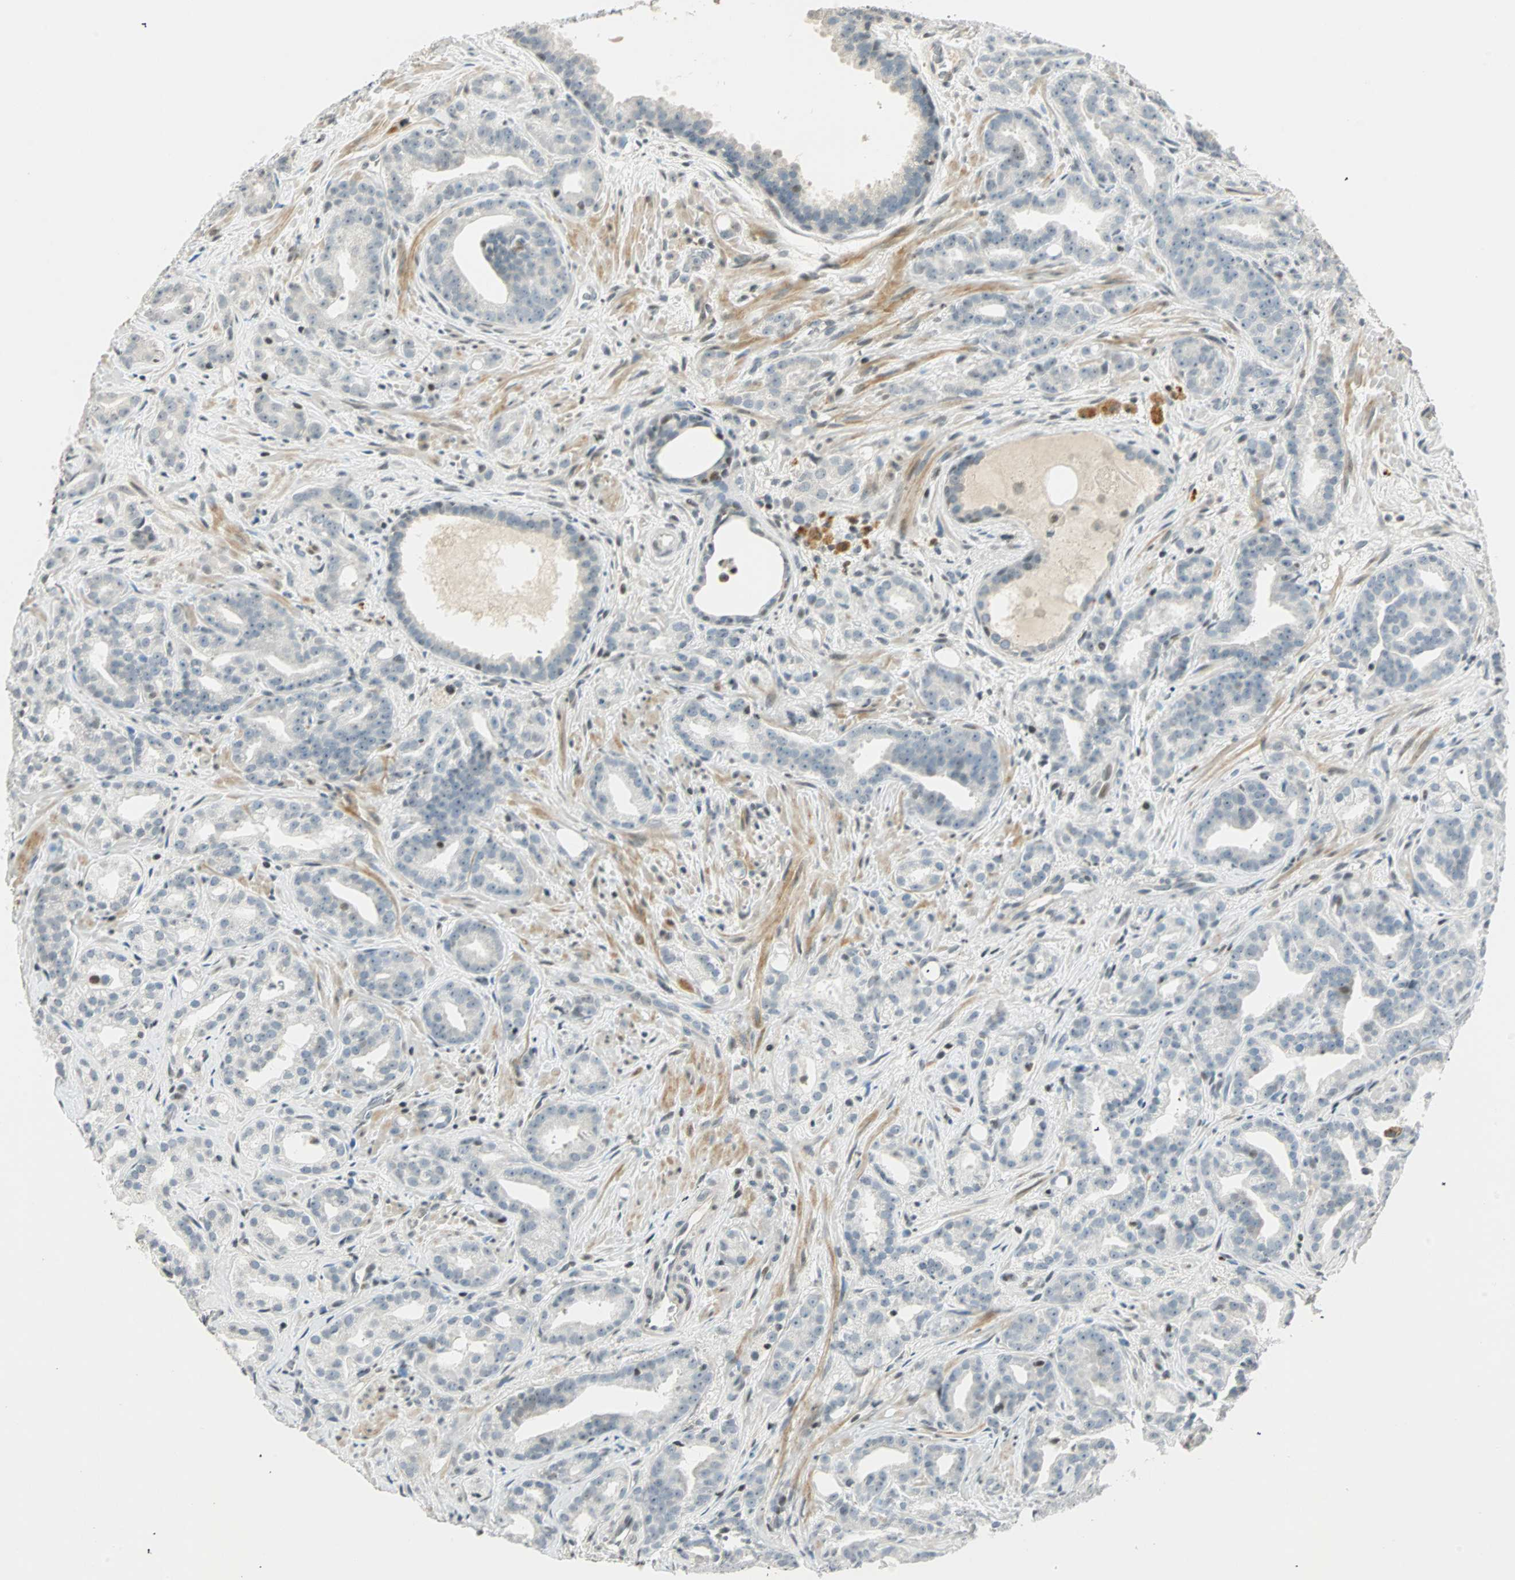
{"staining": {"intensity": "weak", "quantity": "<25%", "location": "nuclear"}, "tissue": "prostate cancer", "cell_type": "Tumor cells", "image_type": "cancer", "snomed": [{"axis": "morphology", "description": "Adenocarcinoma, Low grade"}, {"axis": "topography", "description": "Prostate"}], "caption": "Human prostate adenocarcinoma (low-grade) stained for a protein using IHC shows no positivity in tumor cells.", "gene": "SMAD3", "patient": {"sex": "male", "age": 63}}